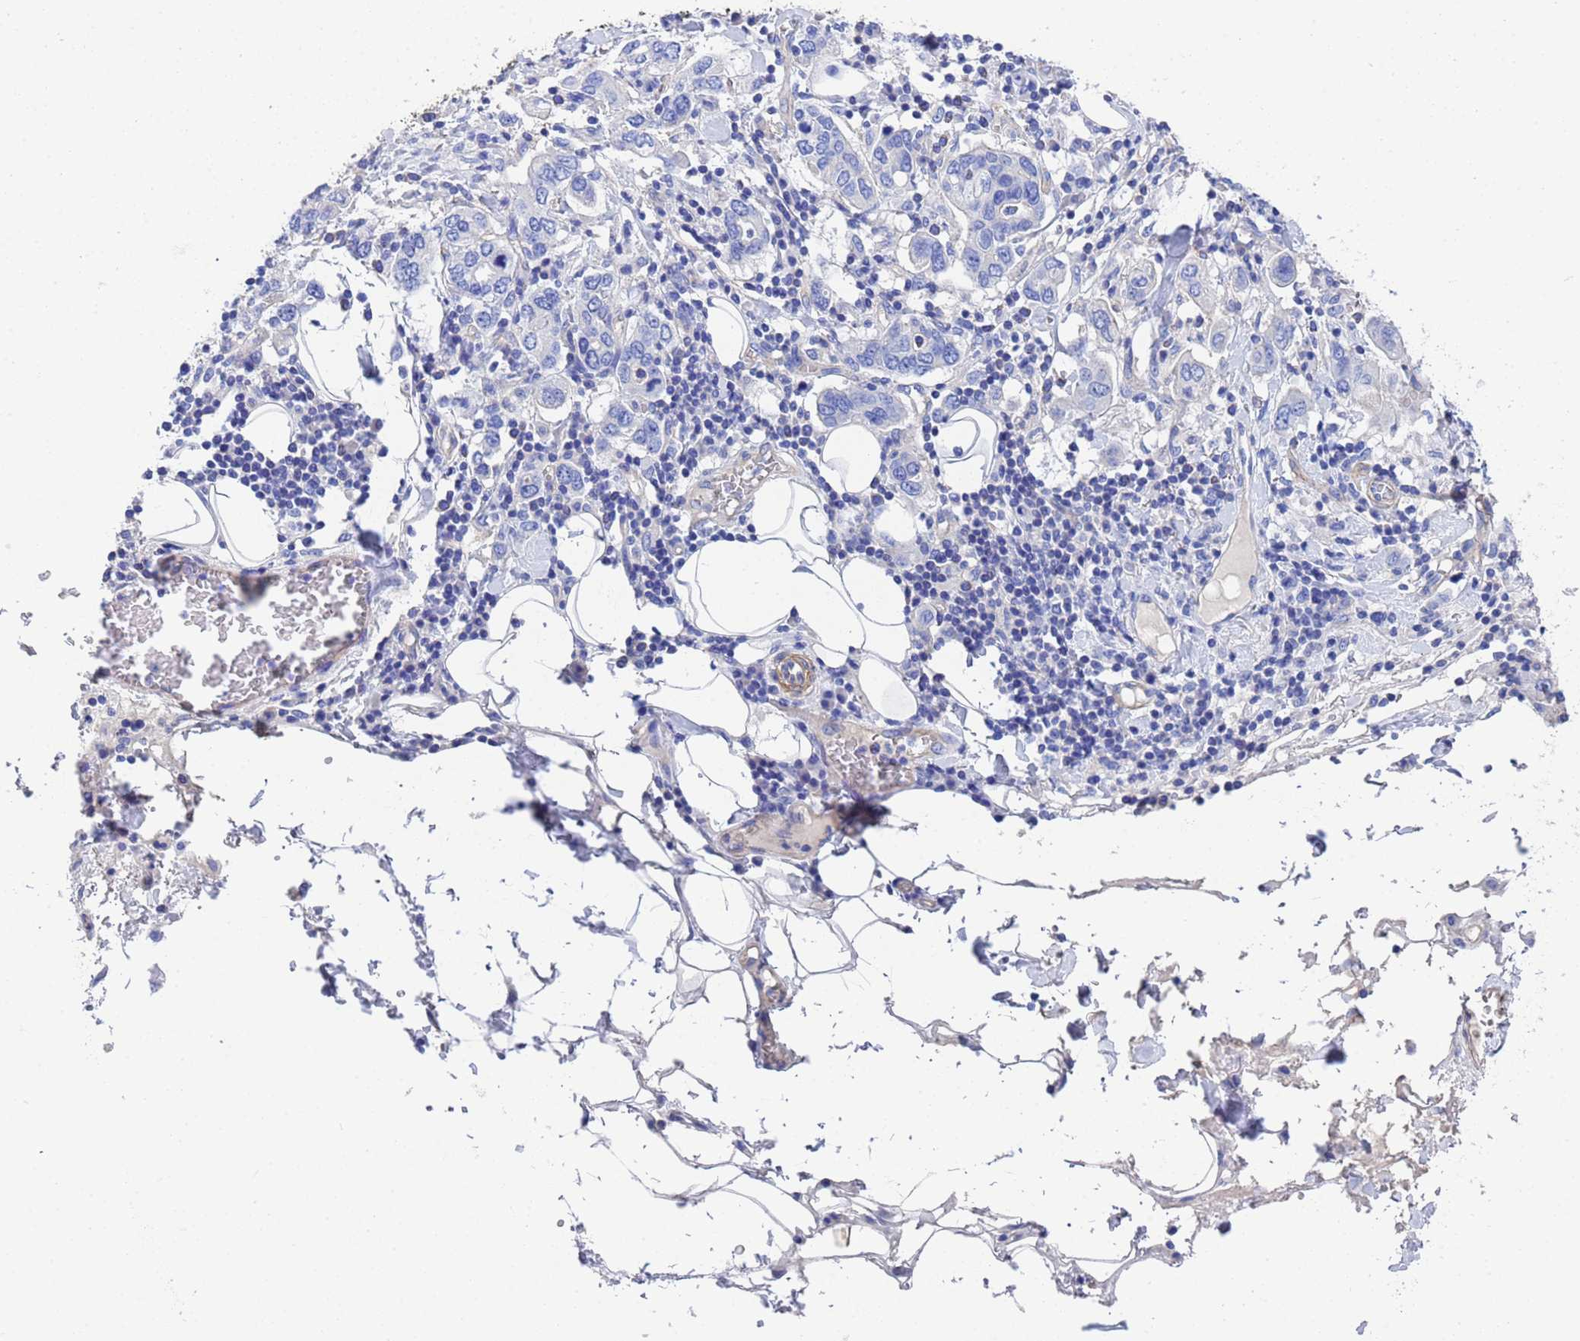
{"staining": {"intensity": "negative", "quantity": "none", "location": "none"}, "tissue": "stomach cancer", "cell_type": "Tumor cells", "image_type": "cancer", "snomed": [{"axis": "morphology", "description": "Adenocarcinoma, NOS"}, {"axis": "topography", "description": "Stomach, upper"}, {"axis": "topography", "description": "Stomach"}], "caption": "An immunohistochemistry (IHC) histopathology image of stomach cancer (adenocarcinoma) is shown. There is no staining in tumor cells of stomach cancer (adenocarcinoma).", "gene": "CST4", "patient": {"sex": "male", "age": 62}}